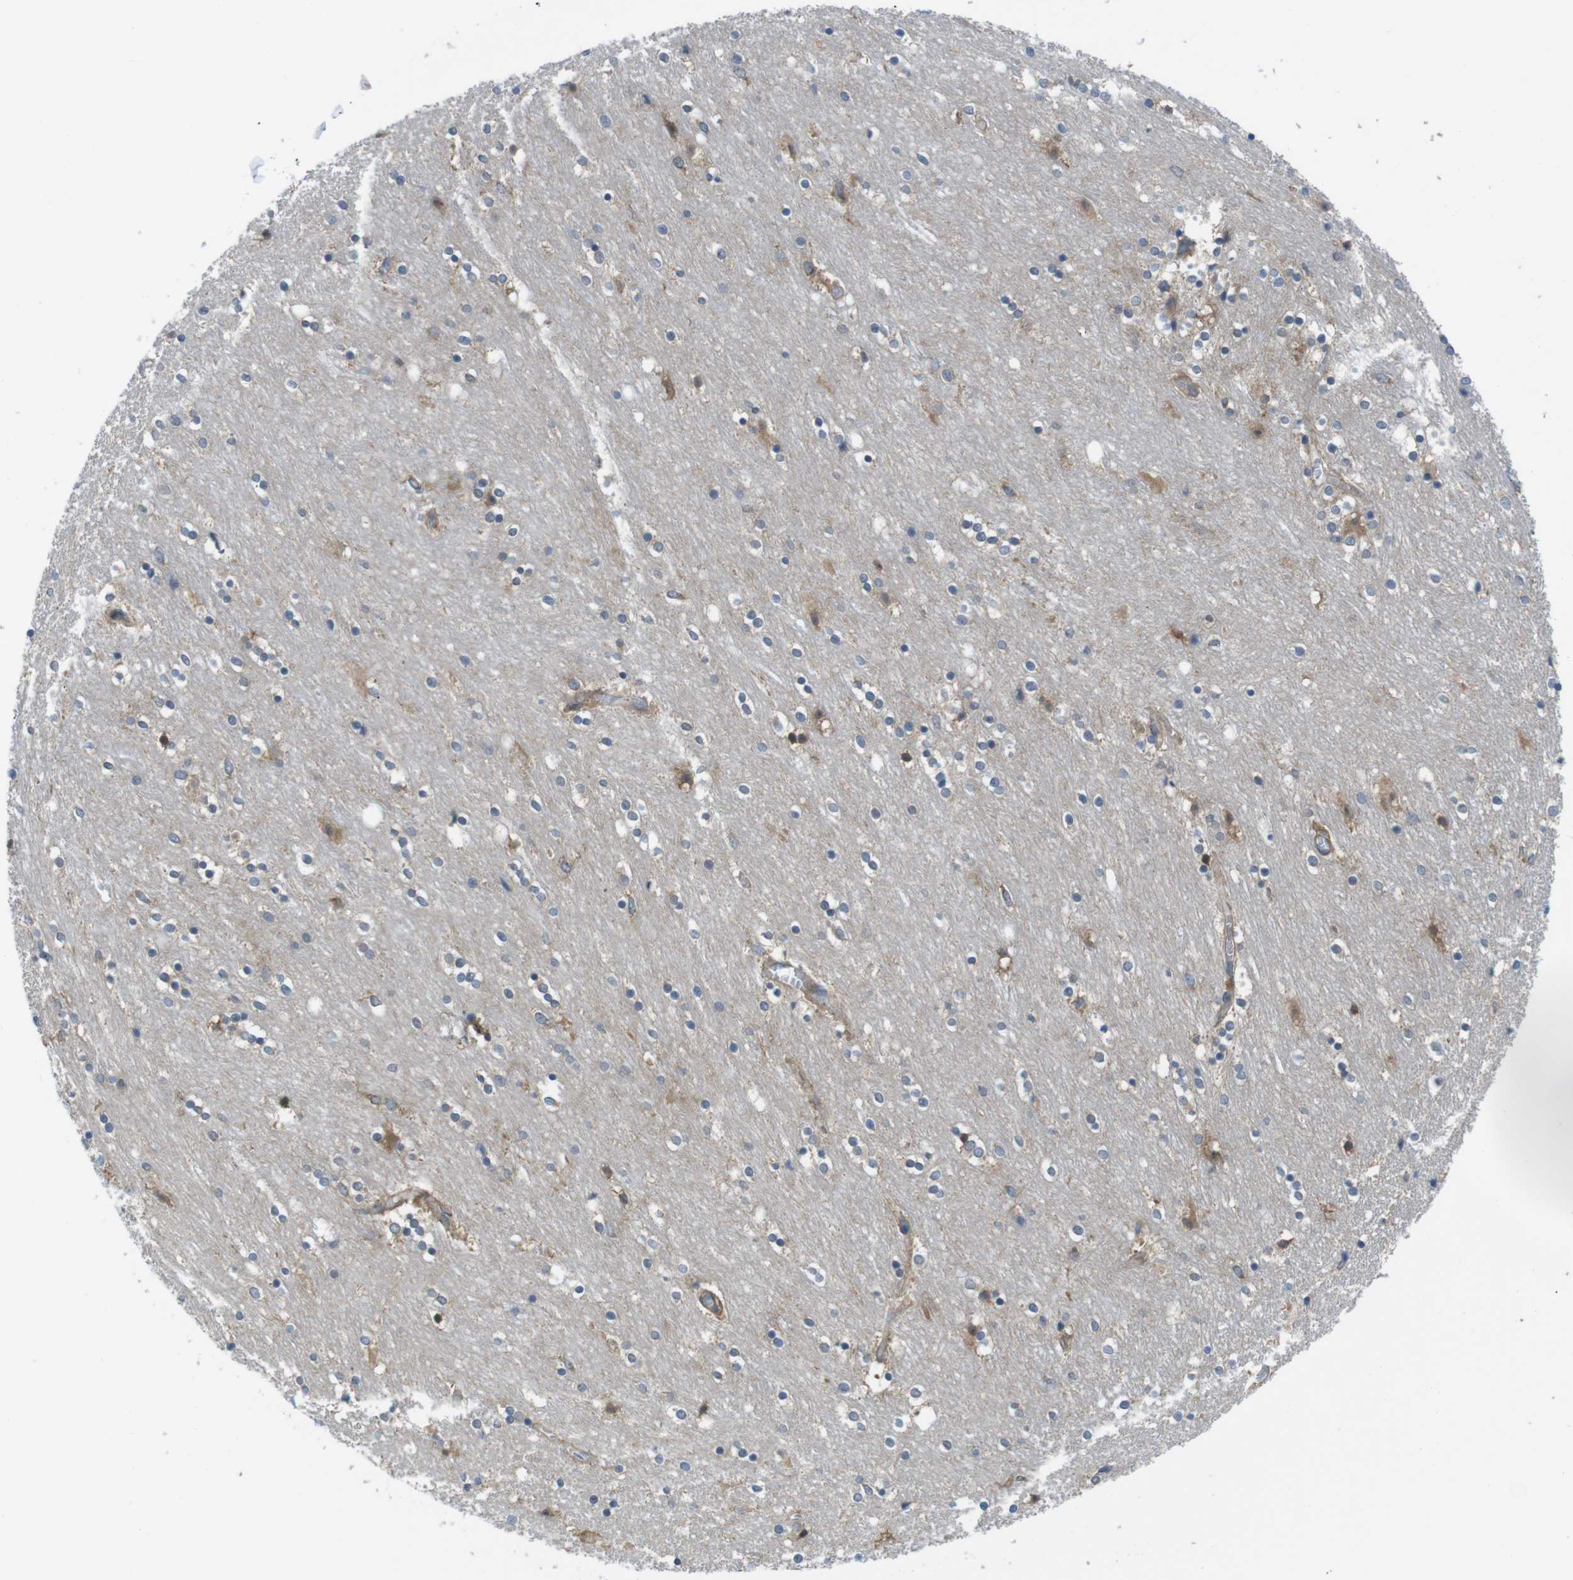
{"staining": {"intensity": "moderate", "quantity": "25%-75%", "location": "cytoplasmic/membranous"}, "tissue": "caudate", "cell_type": "Glial cells", "image_type": "normal", "snomed": [{"axis": "morphology", "description": "Normal tissue, NOS"}, {"axis": "topography", "description": "Lateral ventricle wall"}], "caption": "An IHC histopathology image of normal tissue is shown. Protein staining in brown shows moderate cytoplasmic/membranous positivity in caudate within glial cells. (DAB (3,3'-diaminobenzidine) IHC, brown staining for protein, blue staining for nuclei).", "gene": "MTHFD1L", "patient": {"sex": "female", "age": 54}}